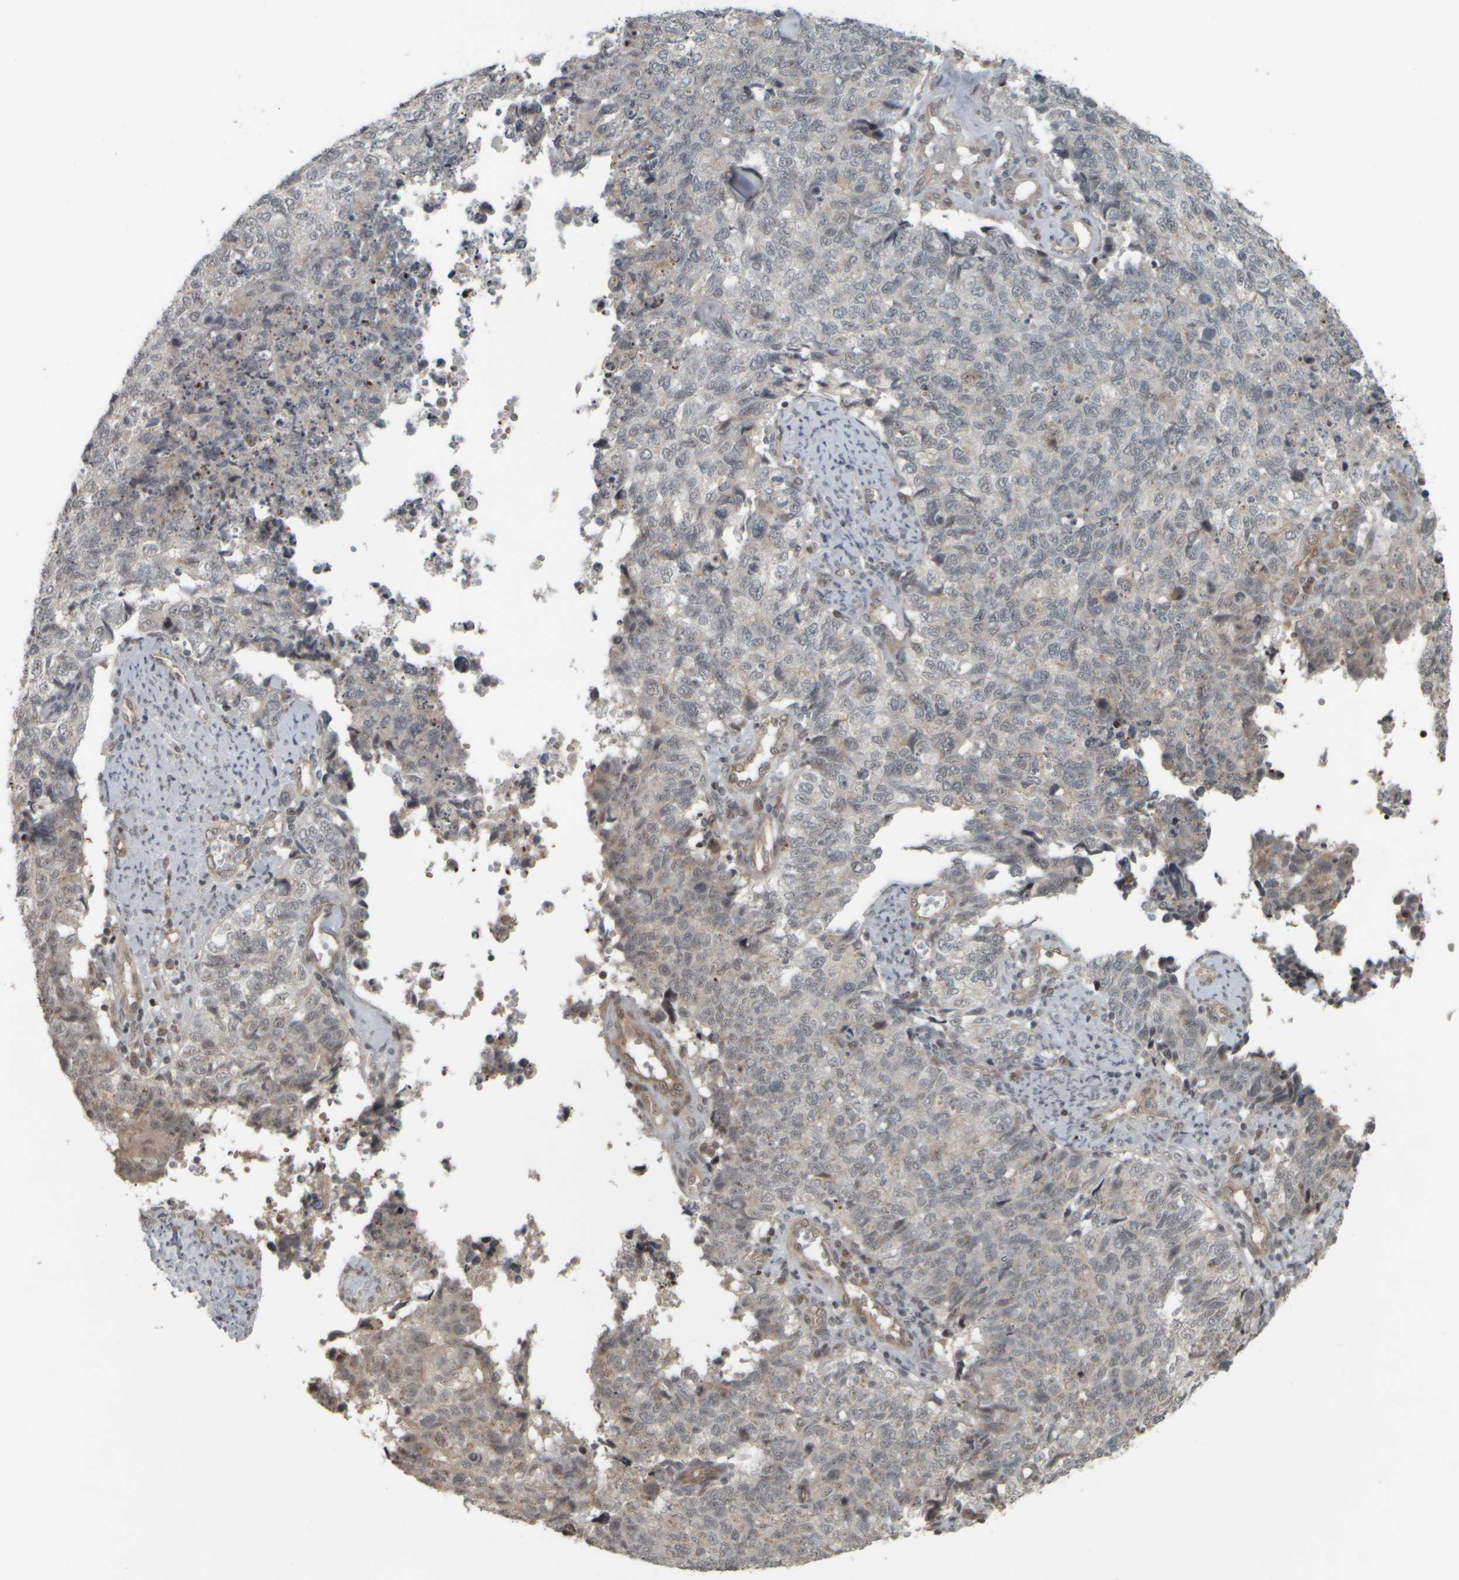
{"staining": {"intensity": "weak", "quantity": "<25%", "location": "nuclear"}, "tissue": "cervical cancer", "cell_type": "Tumor cells", "image_type": "cancer", "snomed": [{"axis": "morphology", "description": "Squamous cell carcinoma, NOS"}, {"axis": "topography", "description": "Cervix"}], "caption": "This is an immunohistochemistry photomicrograph of human squamous cell carcinoma (cervical). There is no expression in tumor cells.", "gene": "NAPG", "patient": {"sex": "female", "age": 63}}